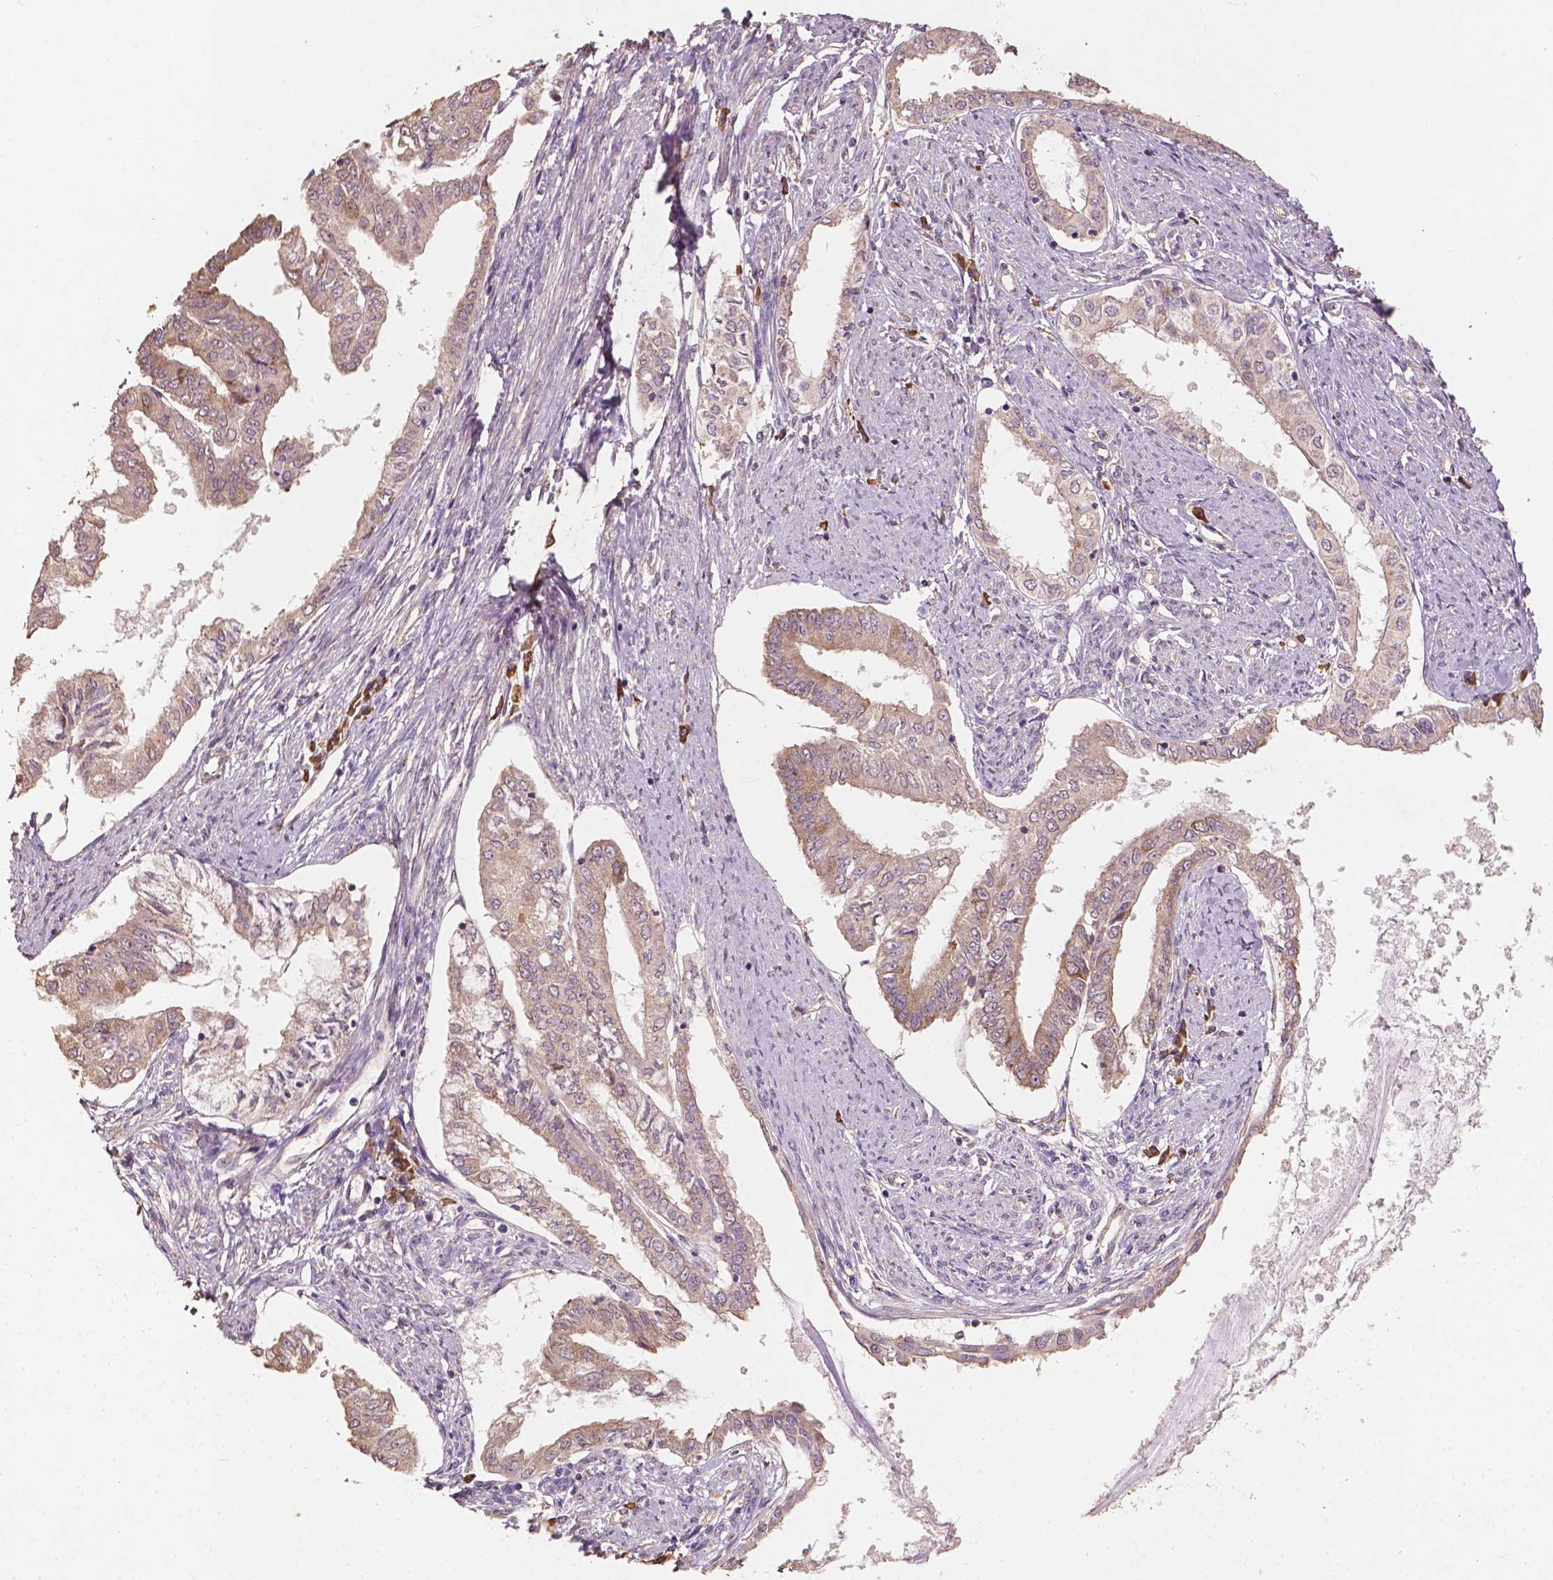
{"staining": {"intensity": "moderate", "quantity": "25%-75%", "location": "cytoplasmic/membranous"}, "tissue": "endometrial cancer", "cell_type": "Tumor cells", "image_type": "cancer", "snomed": [{"axis": "morphology", "description": "Adenocarcinoma, NOS"}, {"axis": "topography", "description": "Endometrium"}], "caption": "Protein staining of endometrial cancer tissue exhibits moderate cytoplasmic/membranous staining in approximately 25%-75% of tumor cells.", "gene": "G3BP1", "patient": {"sex": "female", "age": 76}}